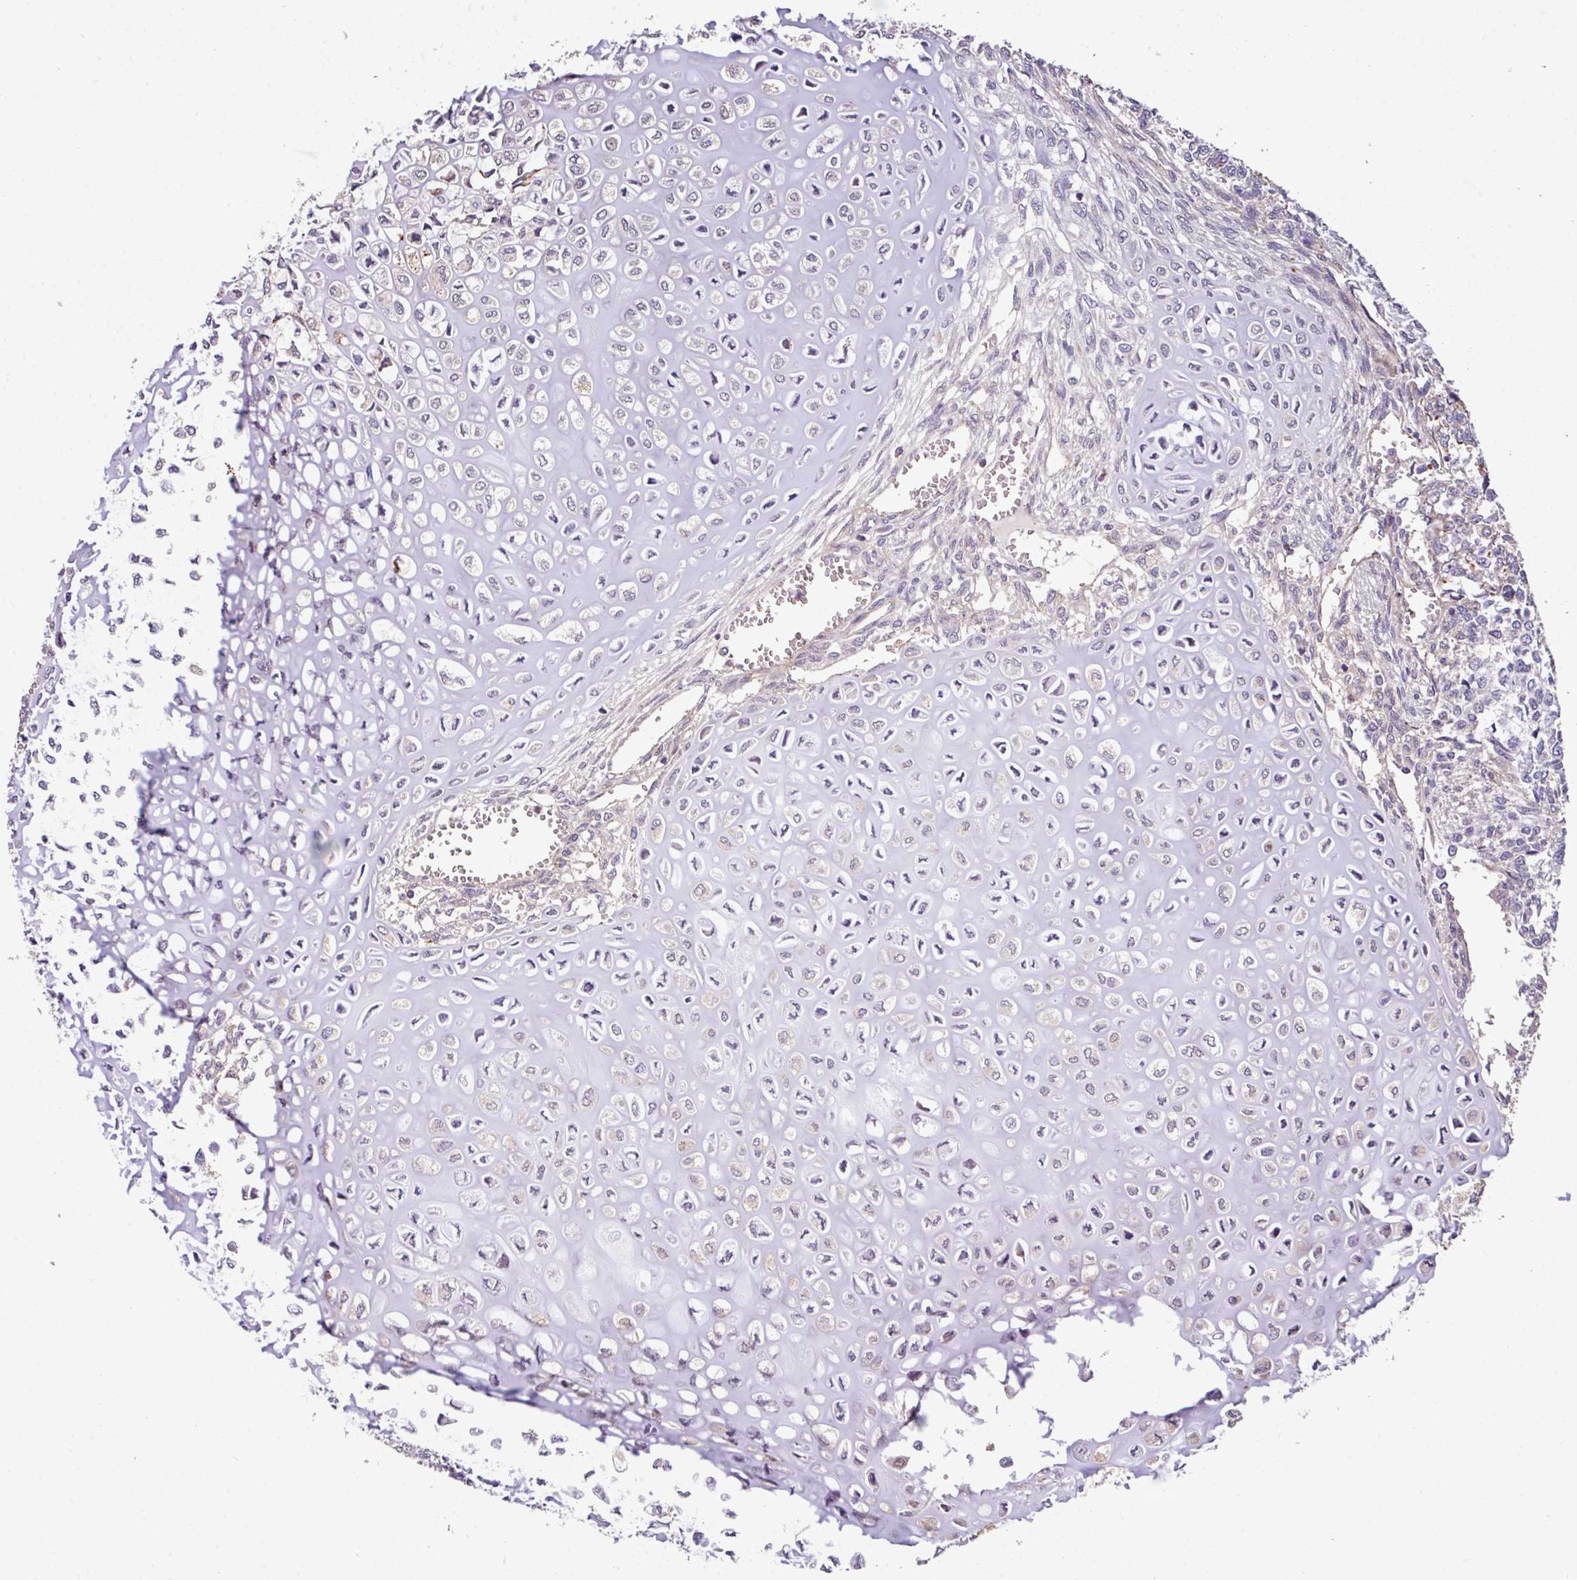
{"staining": {"intensity": "negative", "quantity": "none", "location": "none"}, "tissue": "testis cancer", "cell_type": "Tumor cells", "image_type": "cancer", "snomed": [{"axis": "morphology", "description": "Carcinoma, Embryonal, NOS"}, {"axis": "topography", "description": "Testis"}], "caption": "IHC image of human testis cancer (embryonal carcinoma) stained for a protein (brown), which exhibits no positivity in tumor cells.", "gene": "CASS4", "patient": {"sex": "male", "age": 23}}